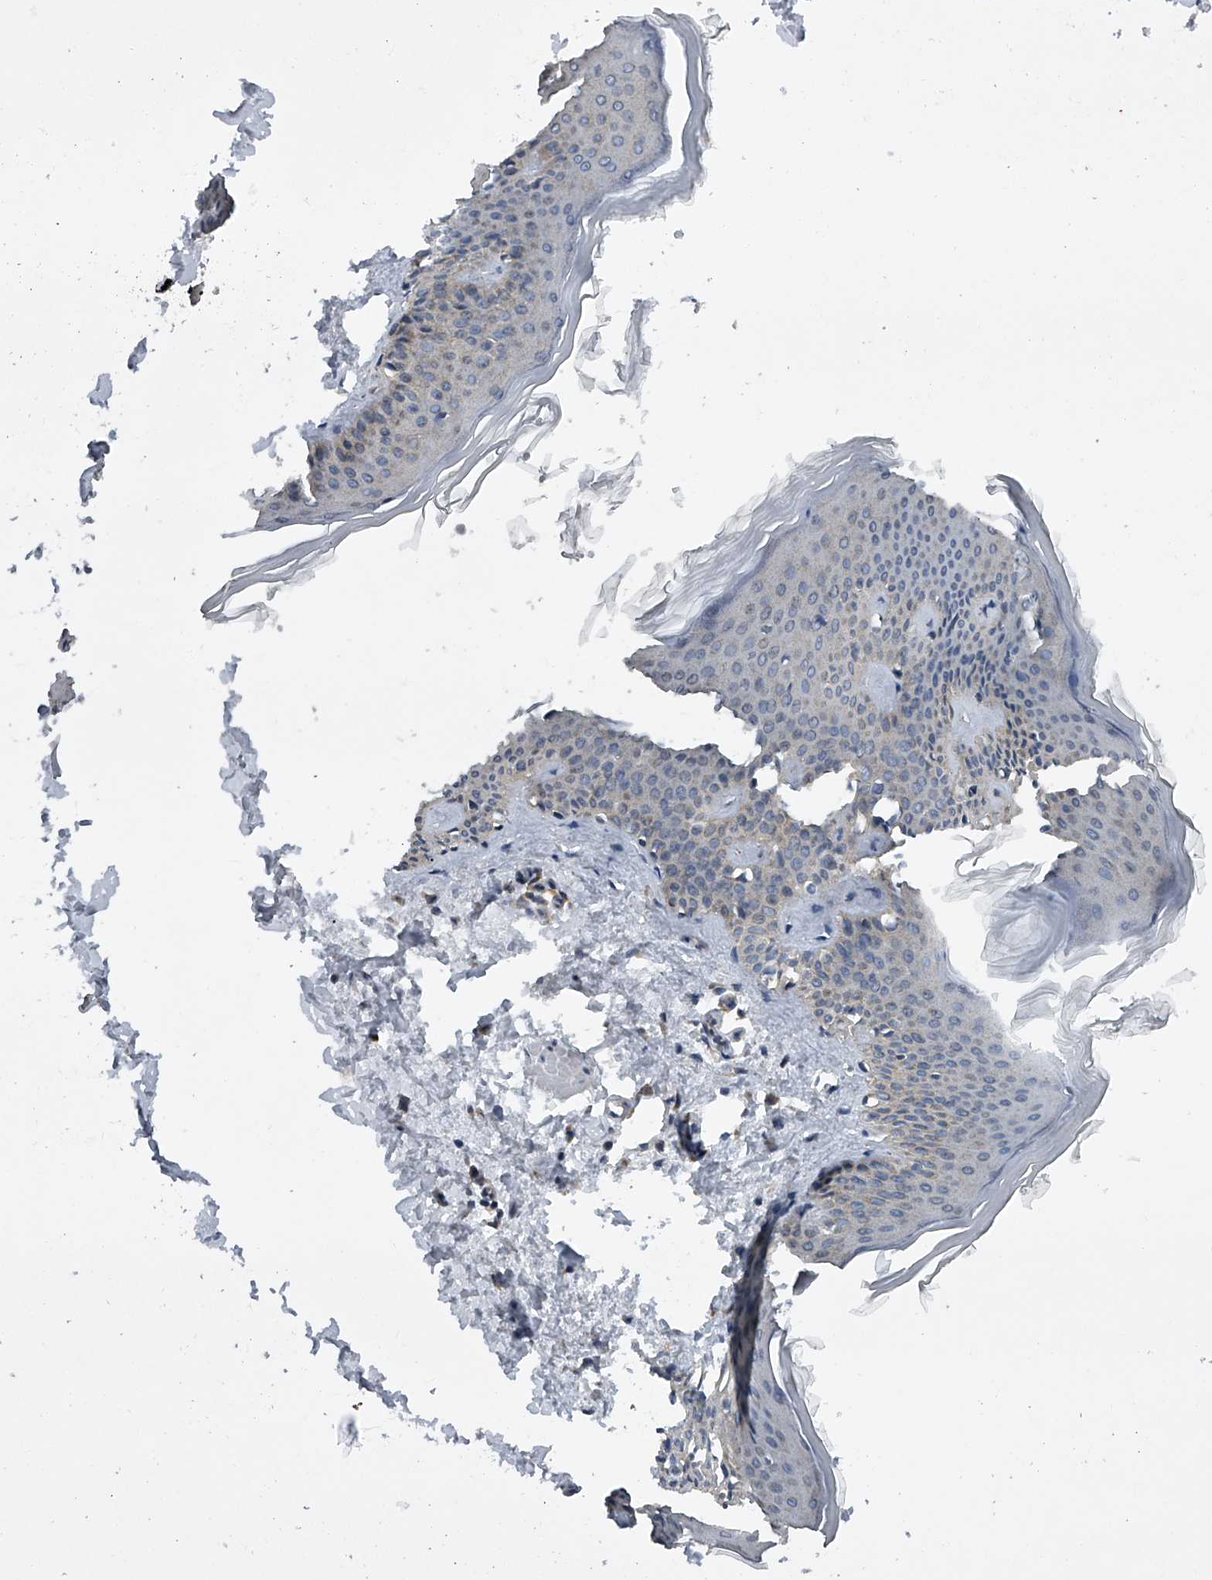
{"staining": {"intensity": "negative", "quantity": "none", "location": "none"}, "tissue": "skin", "cell_type": "Fibroblasts", "image_type": "normal", "snomed": [{"axis": "morphology", "description": "Normal tissue, NOS"}, {"axis": "topography", "description": "Skin"}], "caption": "Fibroblasts are negative for brown protein staining in unremarkable skin.", "gene": "RNF5", "patient": {"sex": "female", "age": 27}}